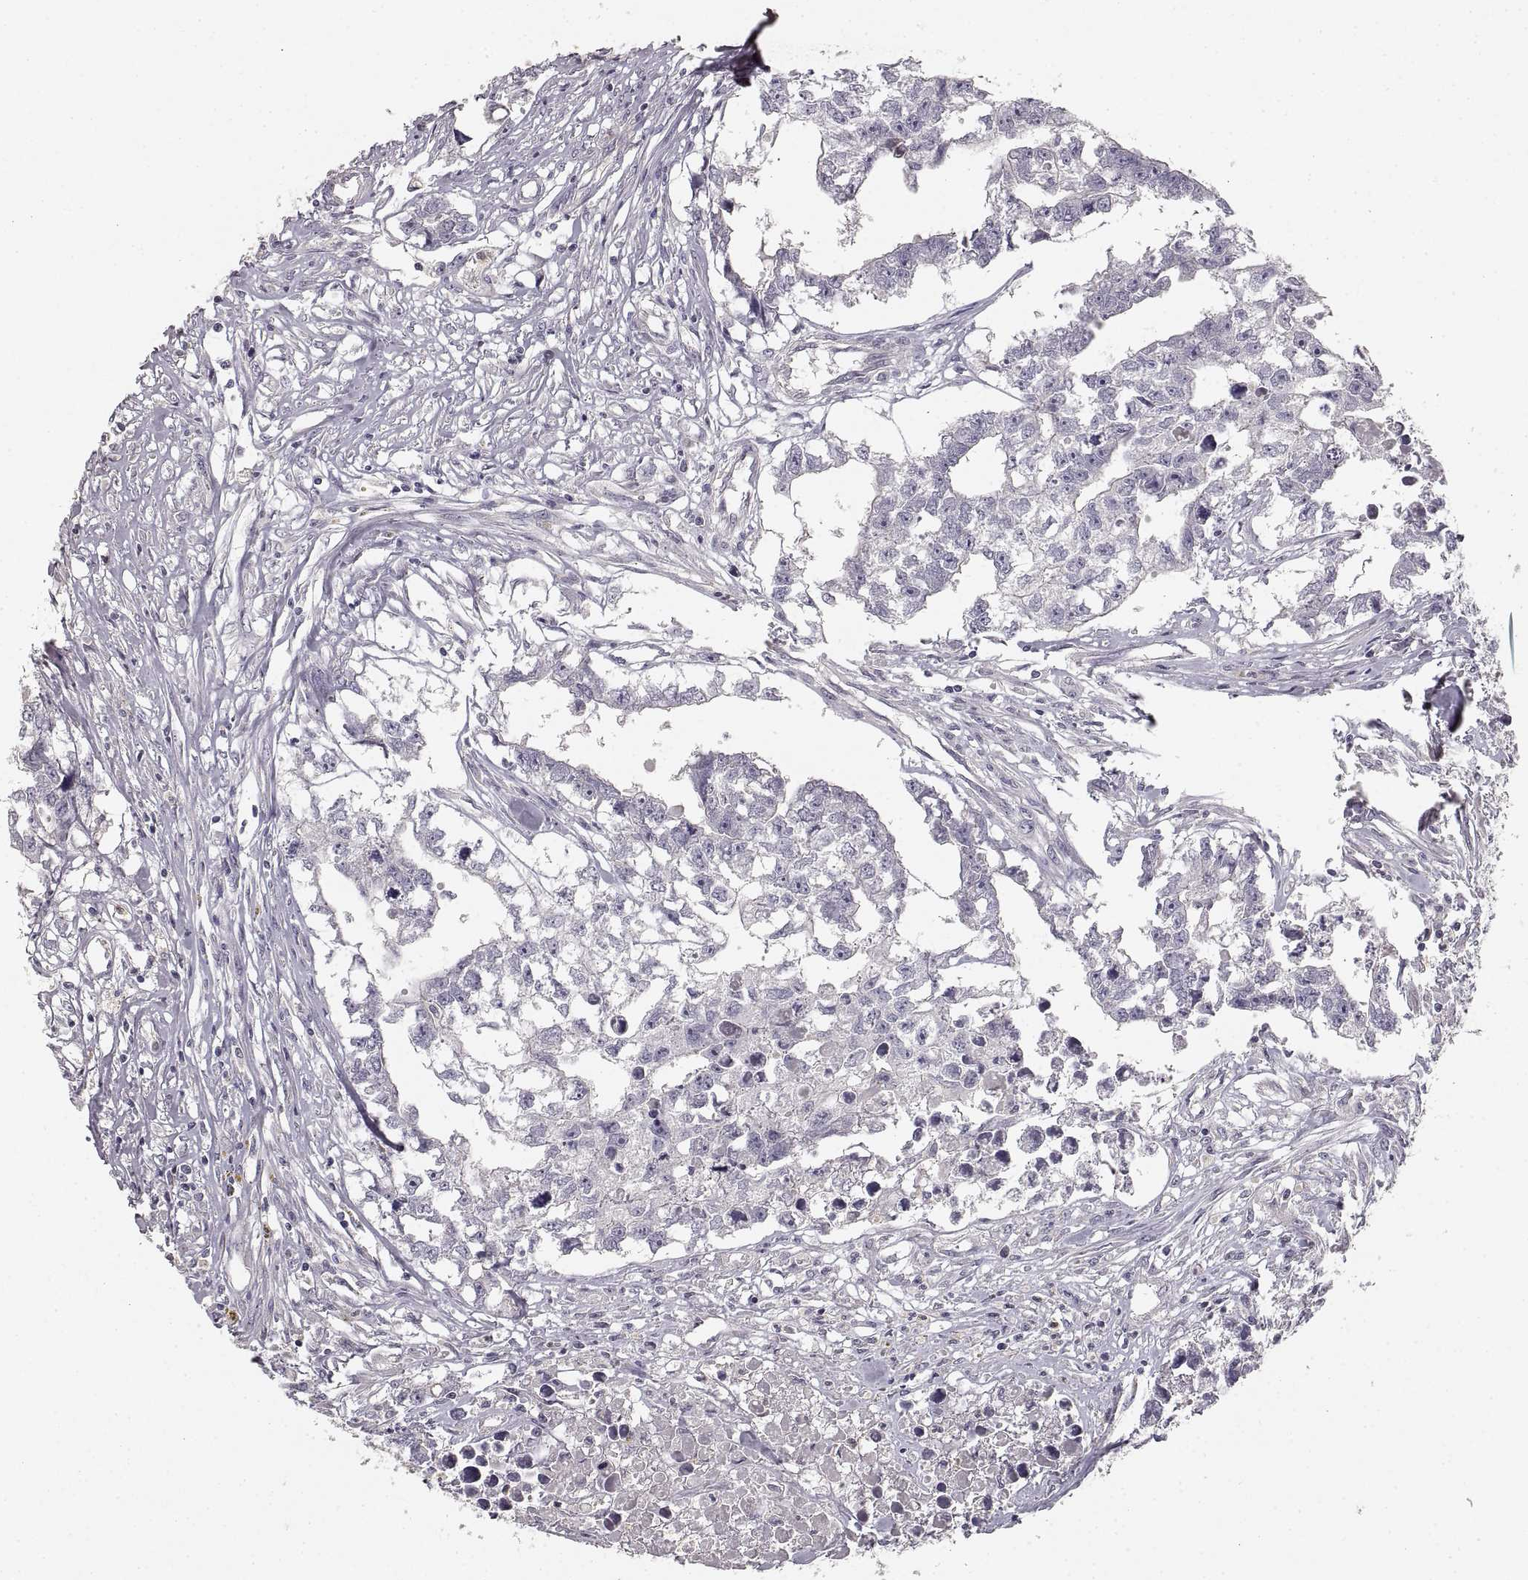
{"staining": {"intensity": "negative", "quantity": "none", "location": "none"}, "tissue": "testis cancer", "cell_type": "Tumor cells", "image_type": "cancer", "snomed": [{"axis": "morphology", "description": "Carcinoma, Embryonal, NOS"}, {"axis": "morphology", "description": "Teratoma, malignant, NOS"}, {"axis": "topography", "description": "Testis"}], "caption": "A high-resolution photomicrograph shows IHC staining of testis embryonal carcinoma, which reveals no significant expression in tumor cells.", "gene": "RUNDC3A", "patient": {"sex": "male", "age": 44}}